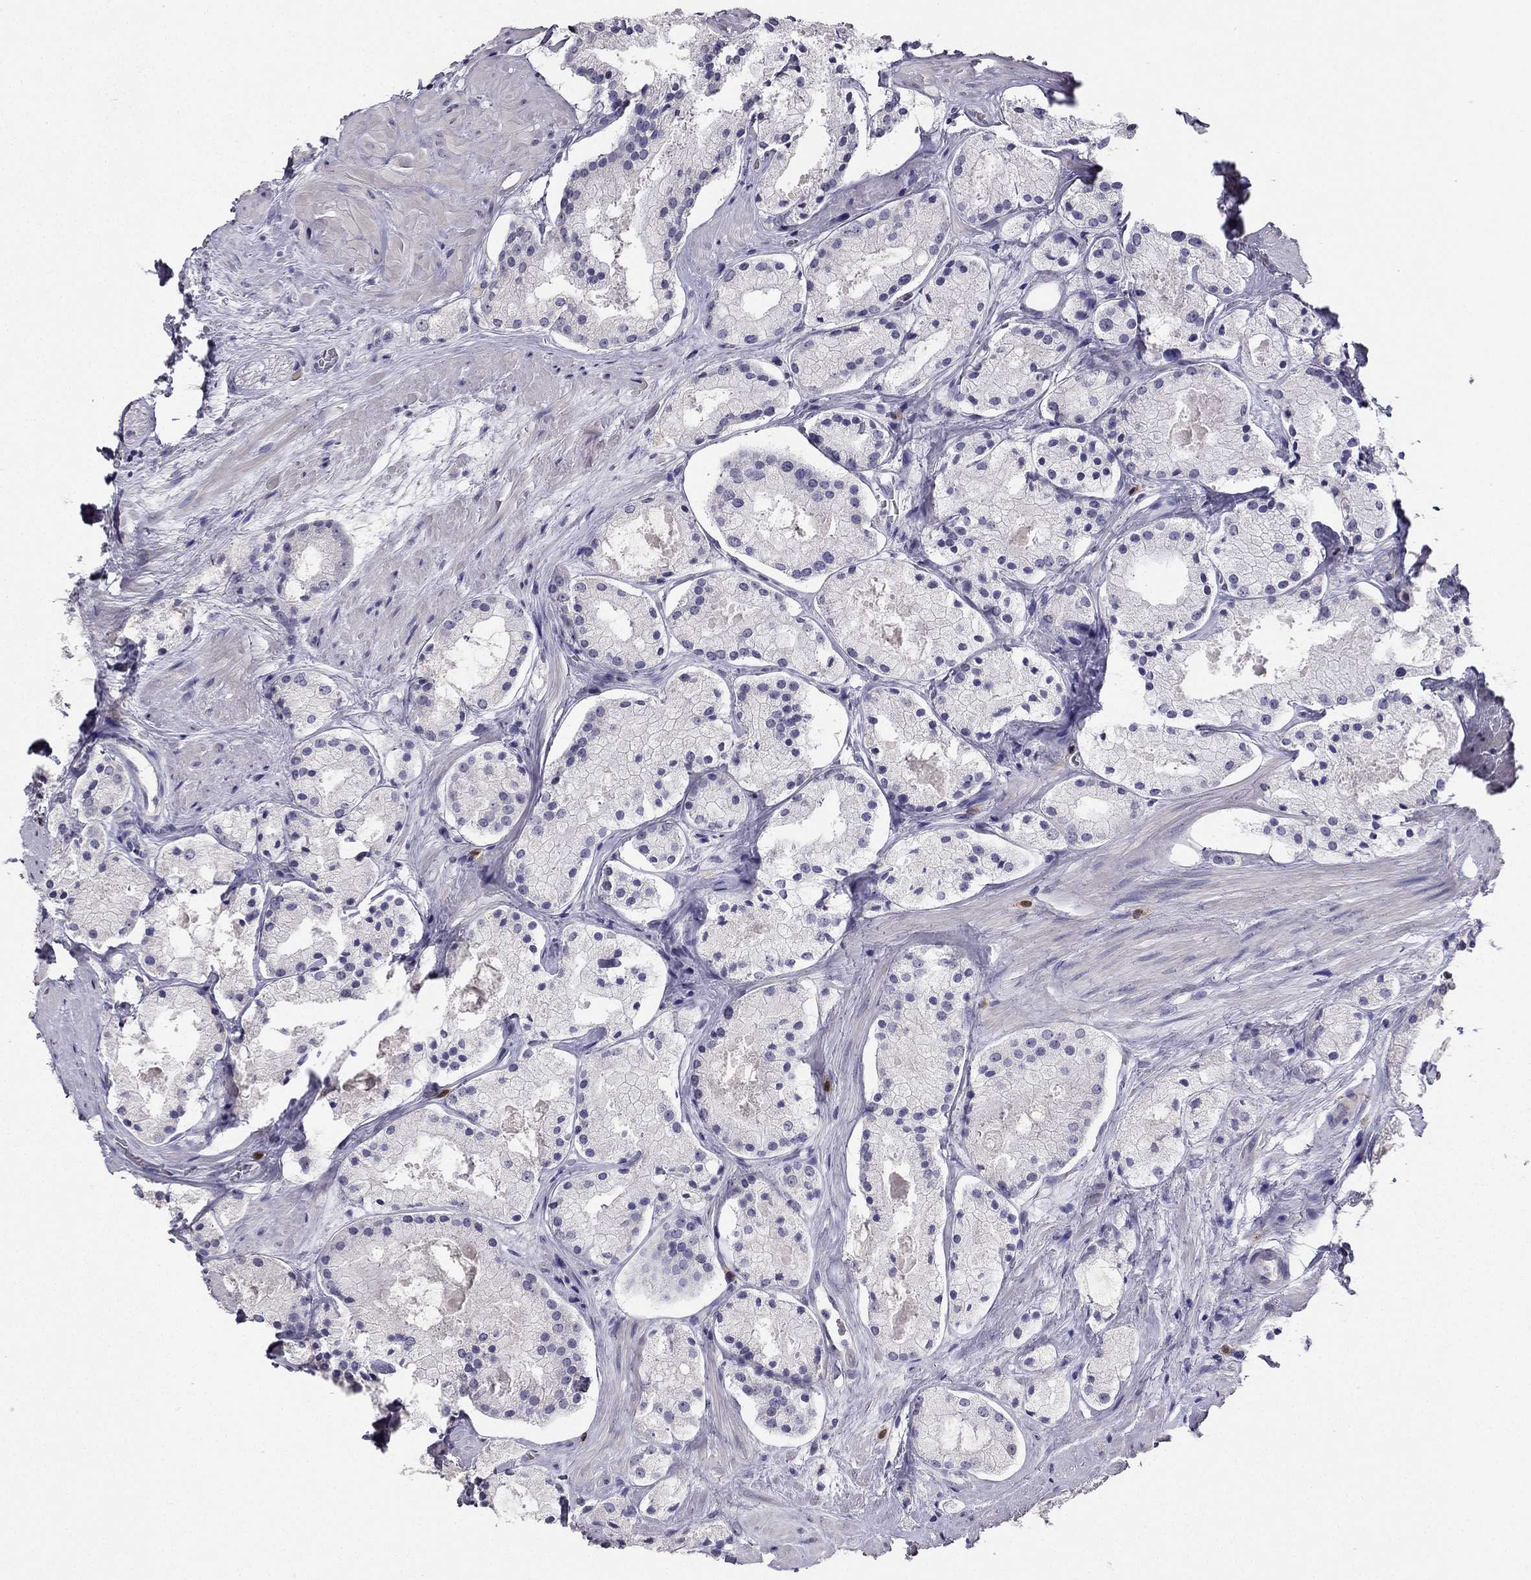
{"staining": {"intensity": "negative", "quantity": "none", "location": "none"}, "tissue": "prostate cancer", "cell_type": "Tumor cells", "image_type": "cancer", "snomed": [{"axis": "morphology", "description": "Adenocarcinoma, NOS"}, {"axis": "morphology", "description": "Adenocarcinoma, High grade"}, {"axis": "topography", "description": "Prostate"}], "caption": "Photomicrograph shows no protein staining in tumor cells of prostate cancer (adenocarcinoma (high-grade)) tissue.", "gene": "CALB2", "patient": {"sex": "male", "age": 64}}